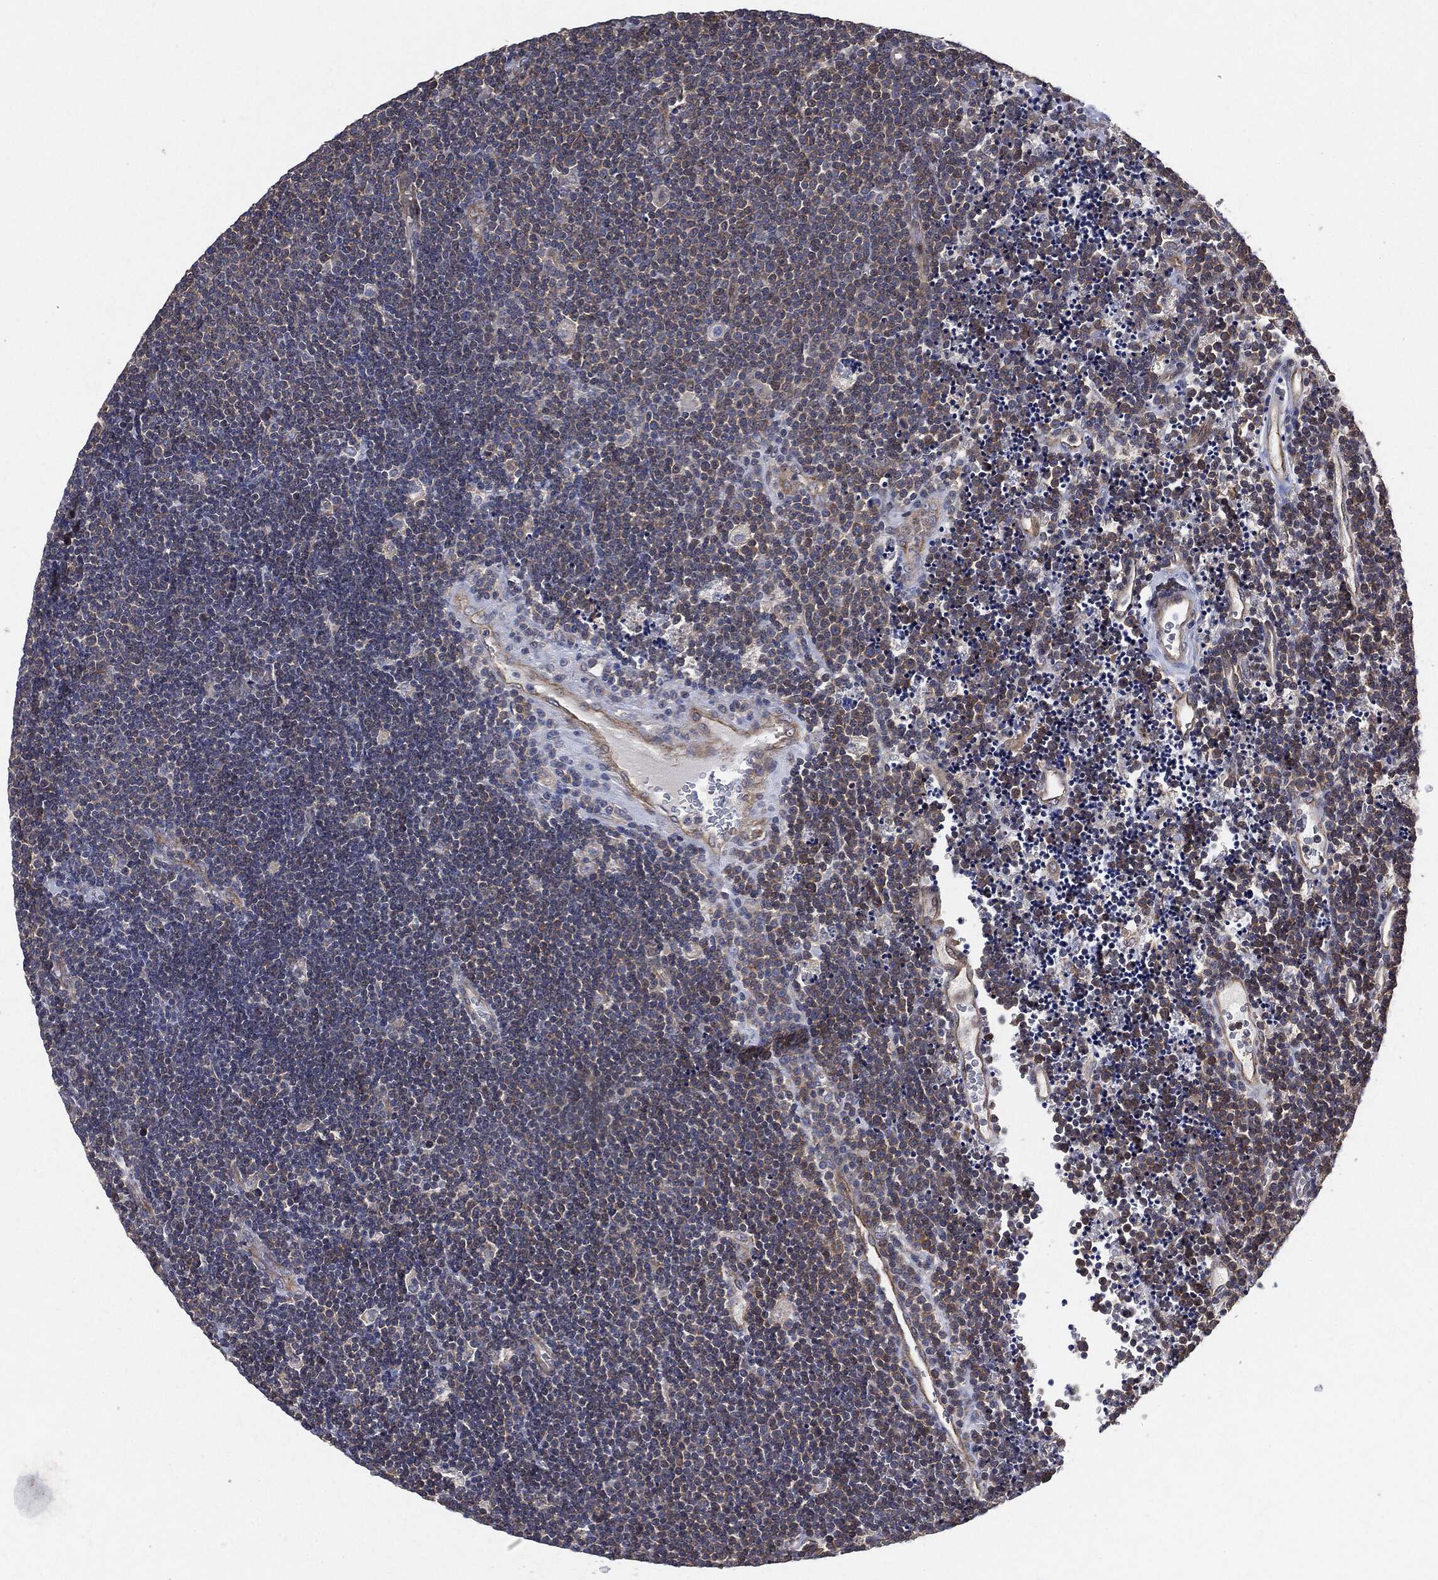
{"staining": {"intensity": "negative", "quantity": "none", "location": "none"}, "tissue": "lymphoma", "cell_type": "Tumor cells", "image_type": "cancer", "snomed": [{"axis": "morphology", "description": "Malignant lymphoma, non-Hodgkin's type, Low grade"}, {"axis": "topography", "description": "Brain"}], "caption": "The photomicrograph demonstrates no significant positivity in tumor cells of lymphoma.", "gene": "EPS15L1", "patient": {"sex": "female", "age": 66}}